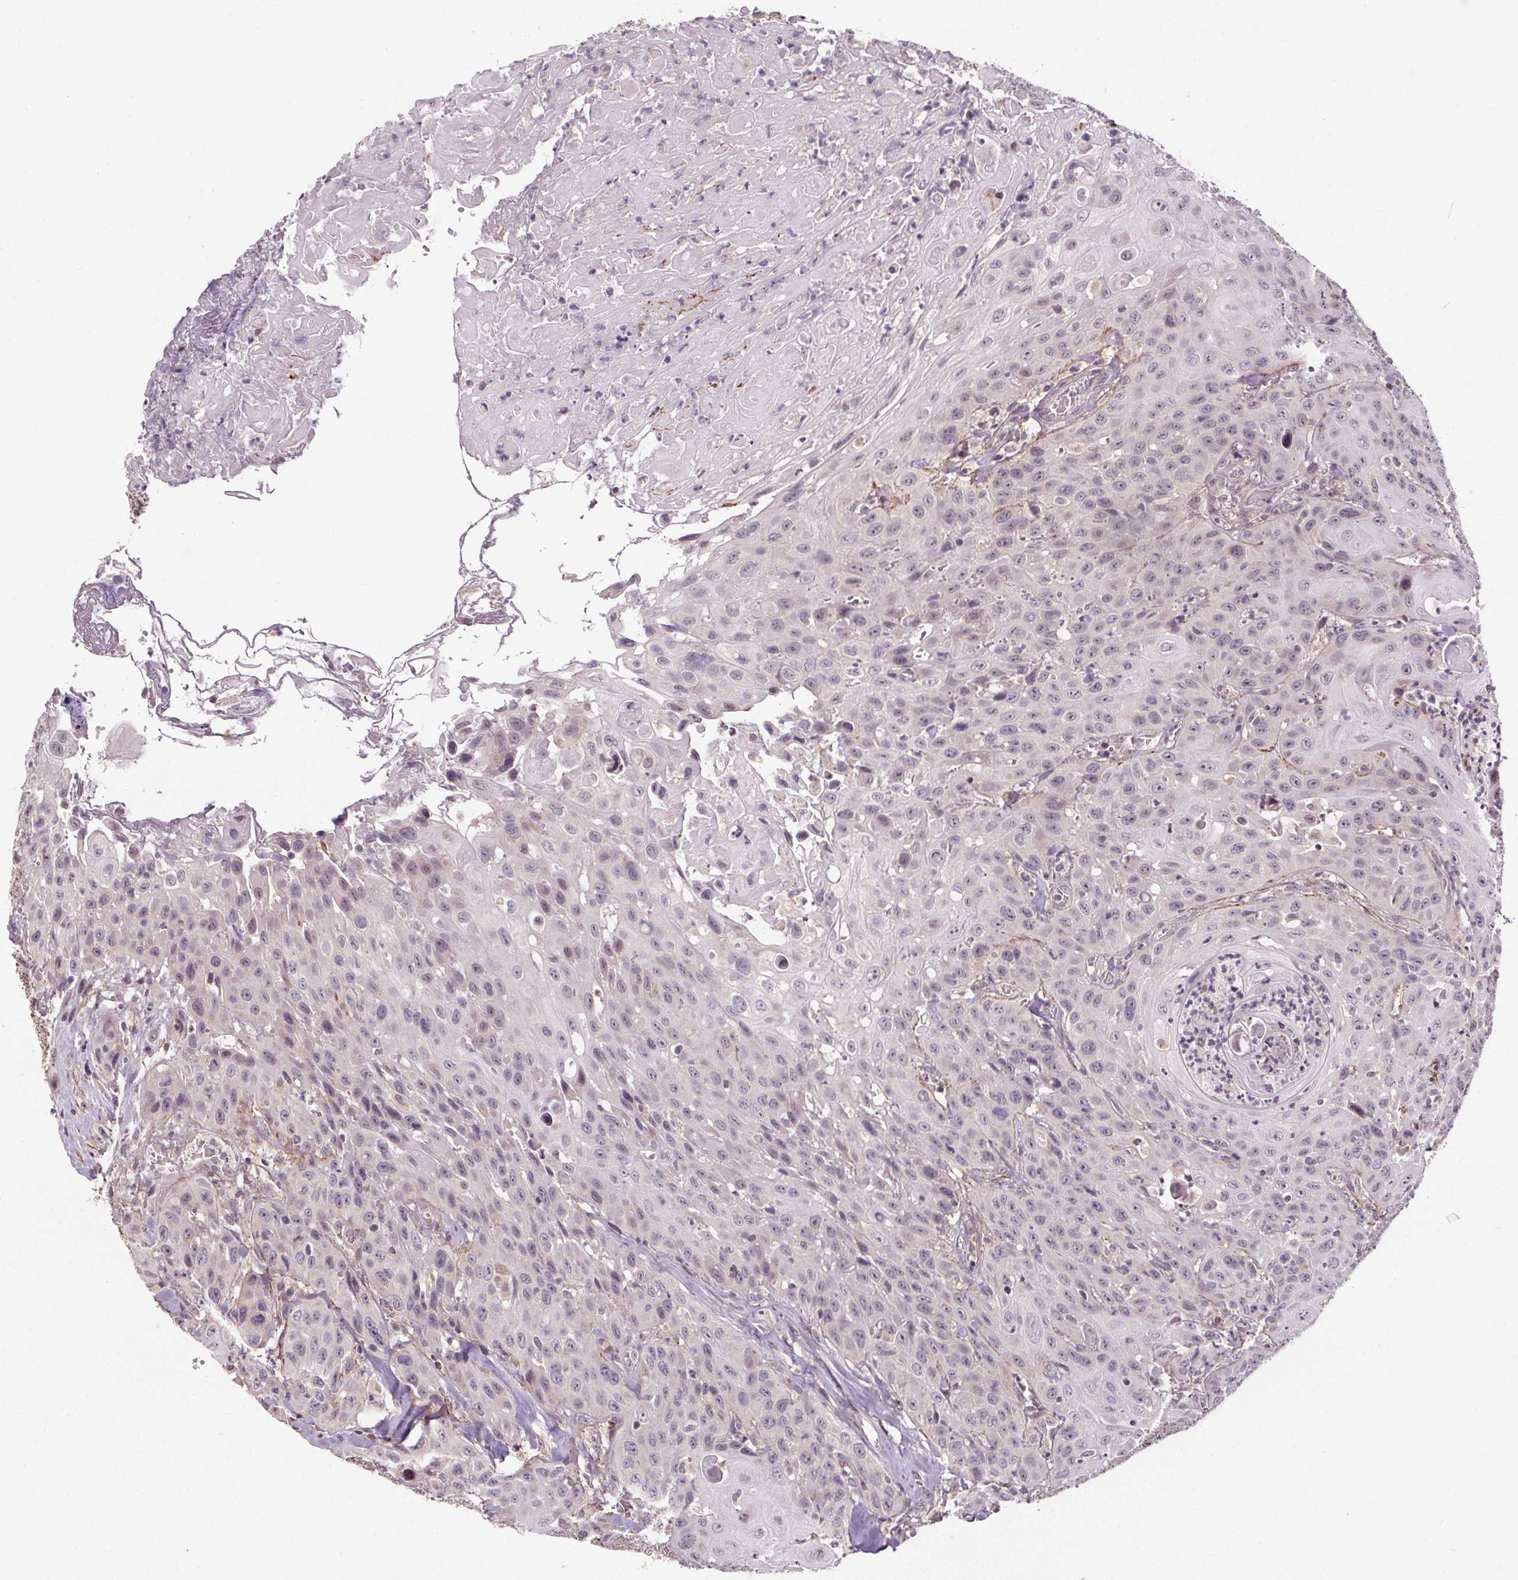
{"staining": {"intensity": "negative", "quantity": "none", "location": "none"}, "tissue": "head and neck cancer", "cell_type": "Tumor cells", "image_type": "cancer", "snomed": [{"axis": "morphology", "description": "Normal tissue, NOS"}, {"axis": "morphology", "description": "Squamous cell carcinoma, NOS"}, {"axis": "topography", "description": "Oral tissue"}, {"axis": "topography", "description": "Tounge, NOS"}, {"axis": "topography", "description": "Head-Neck"}], "caption": "A micrograph of head and neck cancer stained for a protein reveals no brown staining in tumor cells.", "gene": "KIAA0232", "patient": {"sex": "male", "age": 62}}